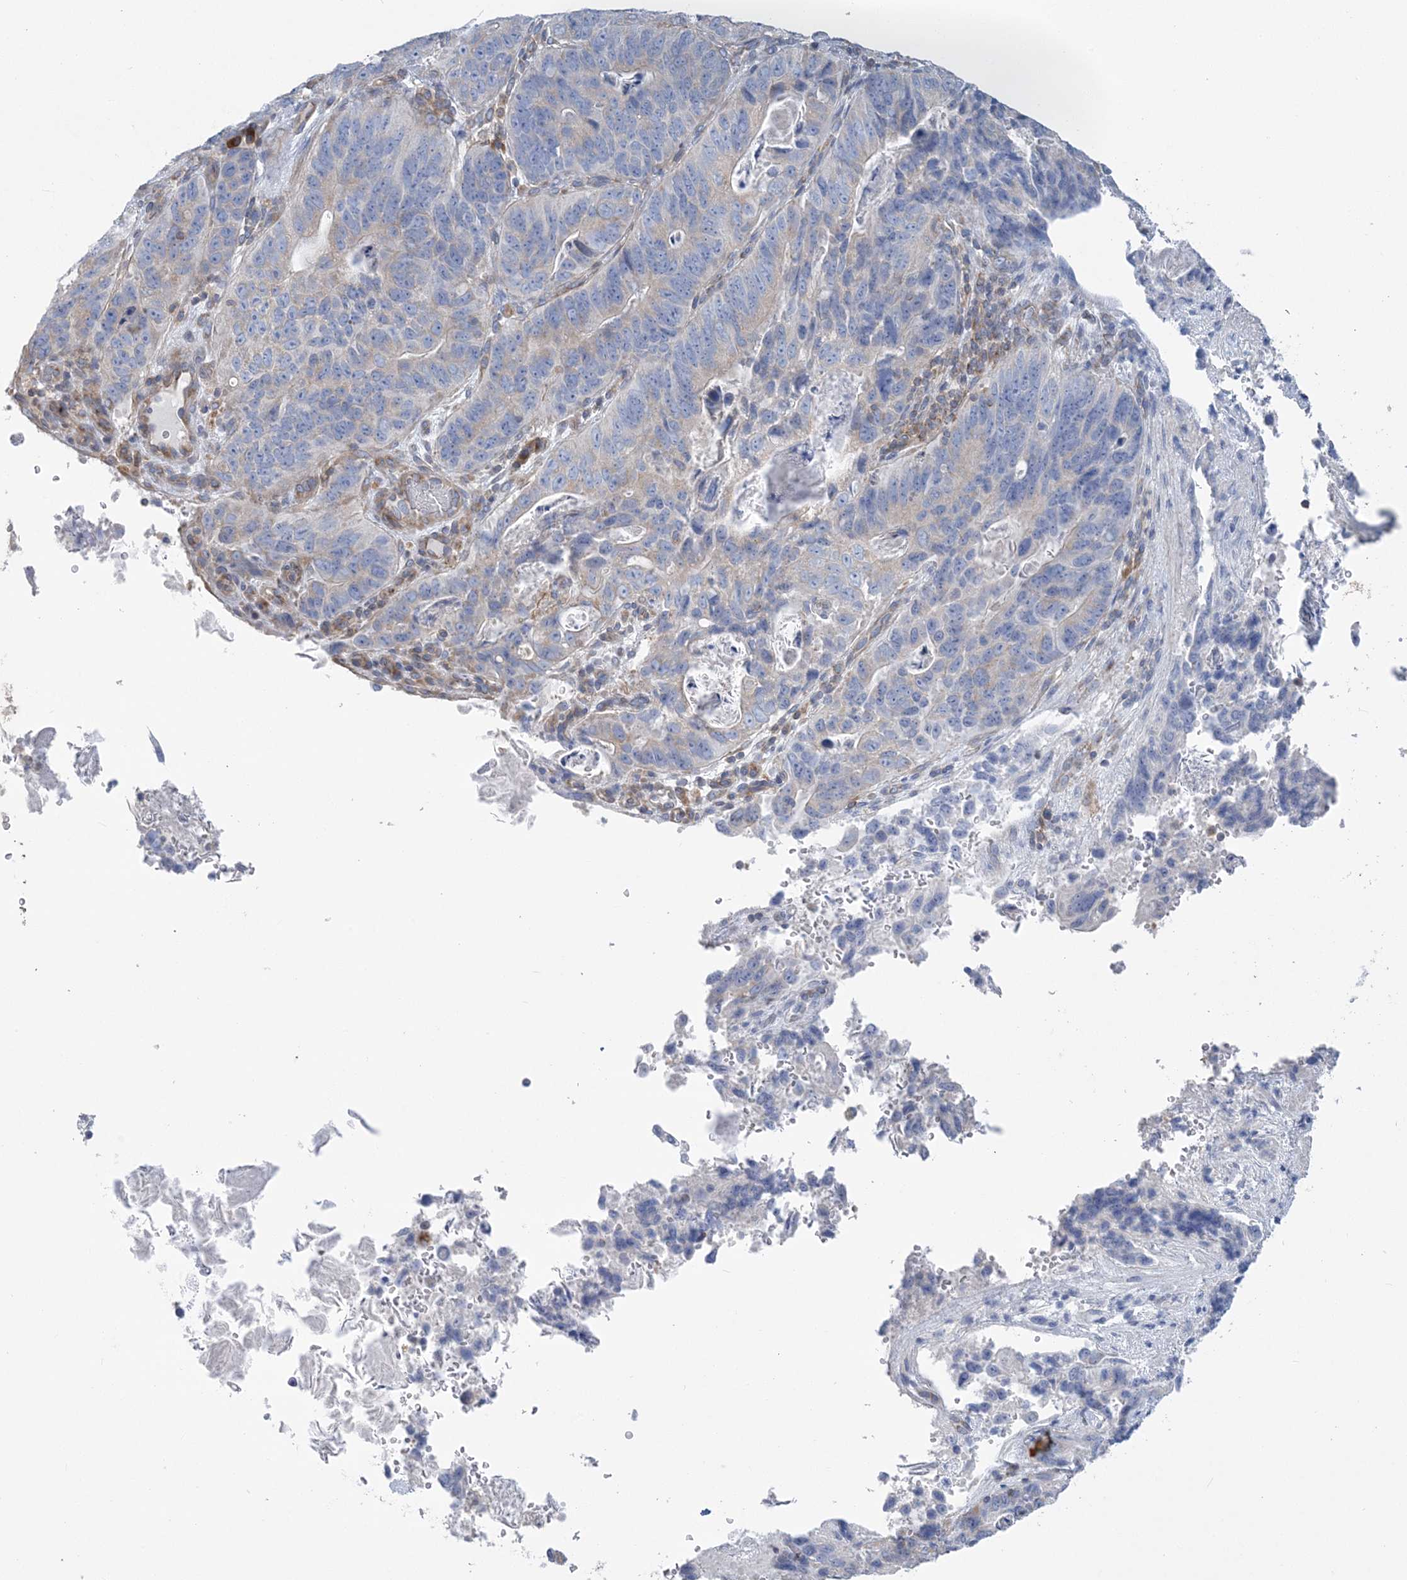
{"staining": {"intensity": "weak", "quantity": "<25%", "location": "cytoplasmic/membranous"}, "tissue": "stomach cancer", "cell_type": "Tumor cells", "image_type": "cancer", "snomed": [{"axis": "morphology", "description": "Normal tissue, NOS"}, {"axis": "morphology", "description": "Adenocarcinoma, NOS"}, {"axis": "topography", "description": "Stomach"}], "caption": "Immunohistochemistry micrograph of adenocarcinoma (stomach) stained for a protein (brown), which exhibits no positivity in tumor cells. (DAB immunohistochemistry, high magnification).", "gene": "FAM114A2", "patient": {"sex": "female", "age": 89}}